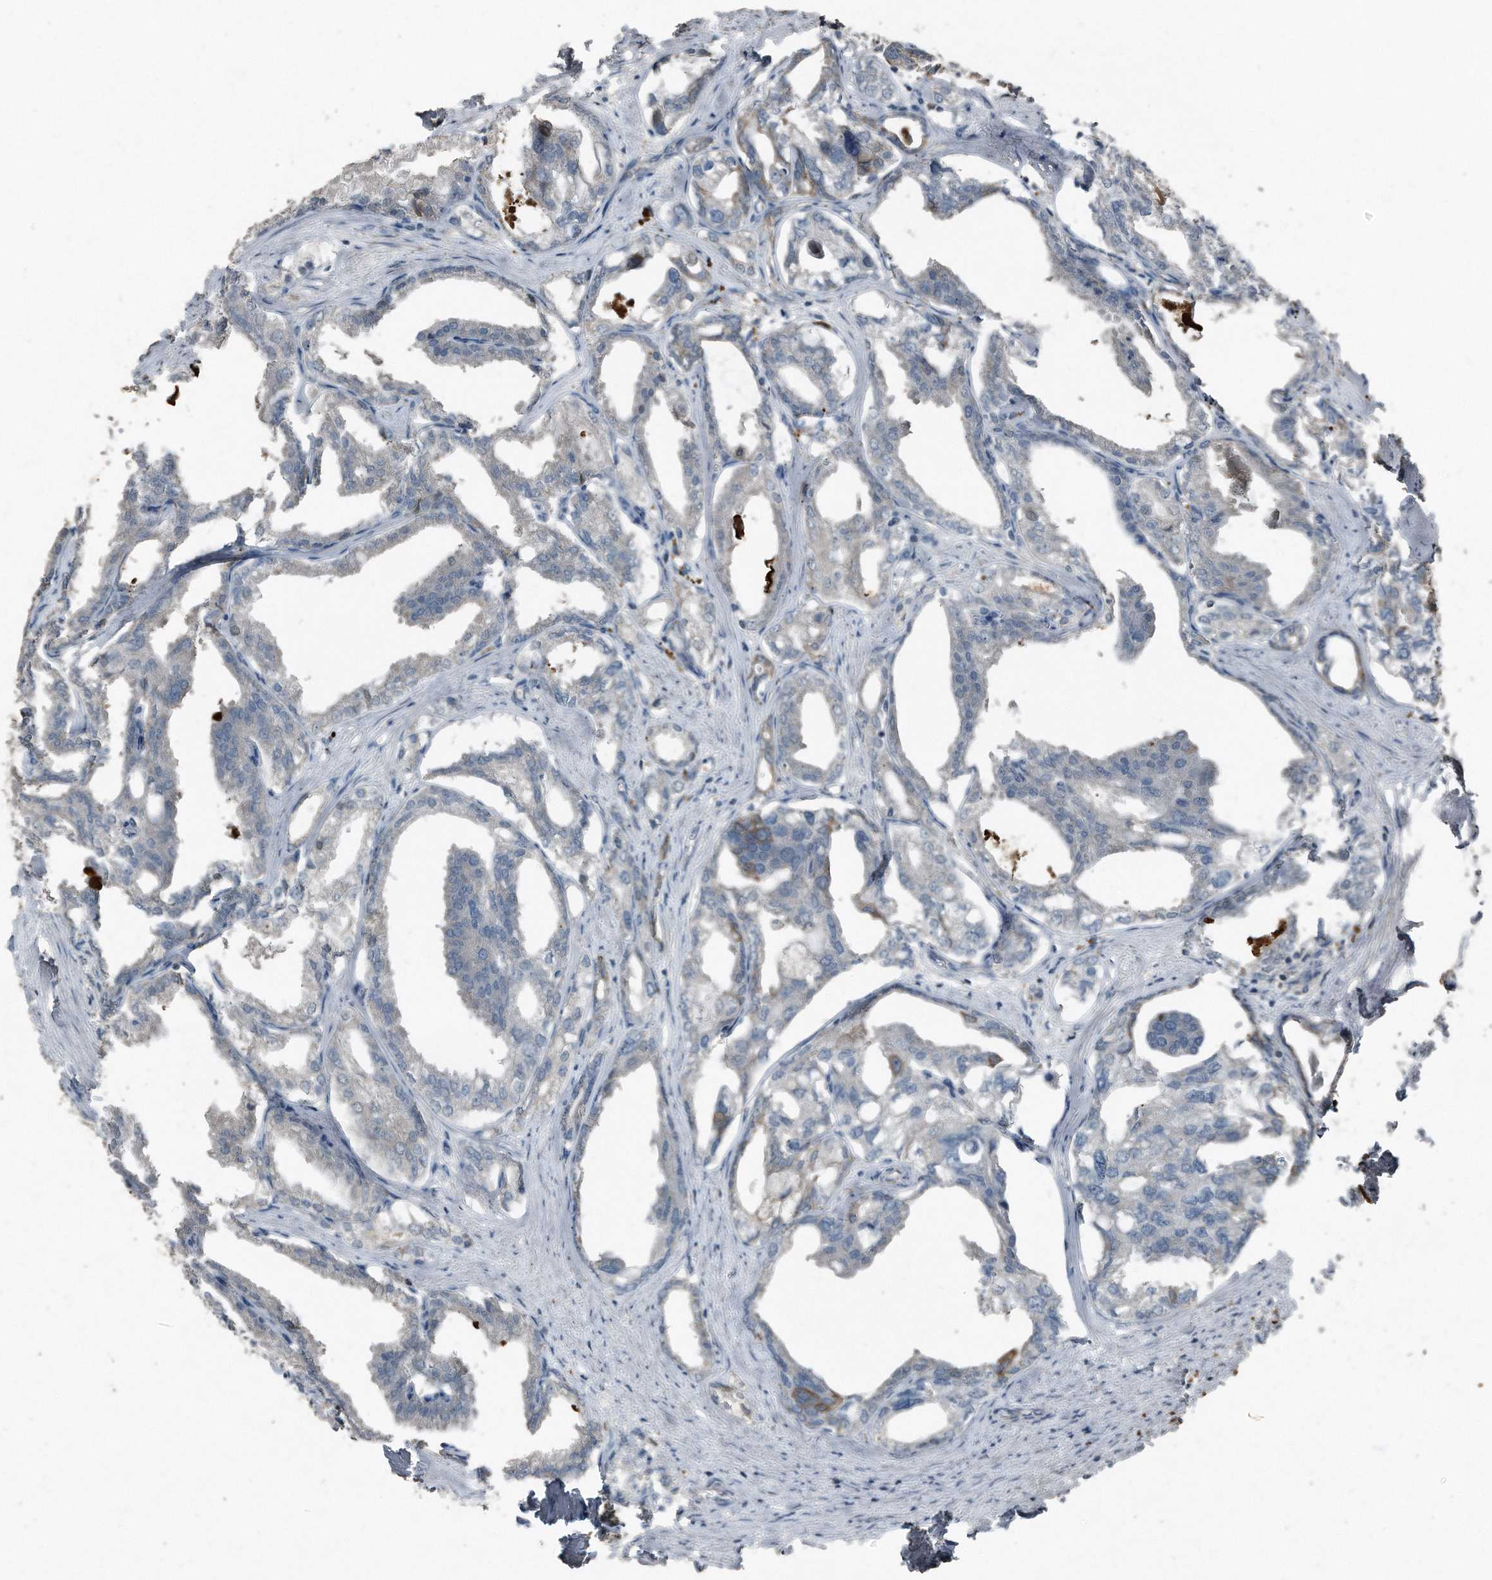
{"staining": {"intensity": "weak", "quantity": "<25%", "location": "cytoplasmic/membranous"}, "tissue": "prostate cancer", "cell_type": "Tumor cells", "image_type": "cancer", "snomed": [{"axis": "morphology", "description": "Adenocarcinoma, High grade"}, {"axis": "topography", "description": "Prostate"}], "caption": "The image reveals no significant expression in tumor cells of prostate cancer (high-grade adenocarcinoma).", "gene": "C9", "patient": {"sex": "male", "age": 50}}